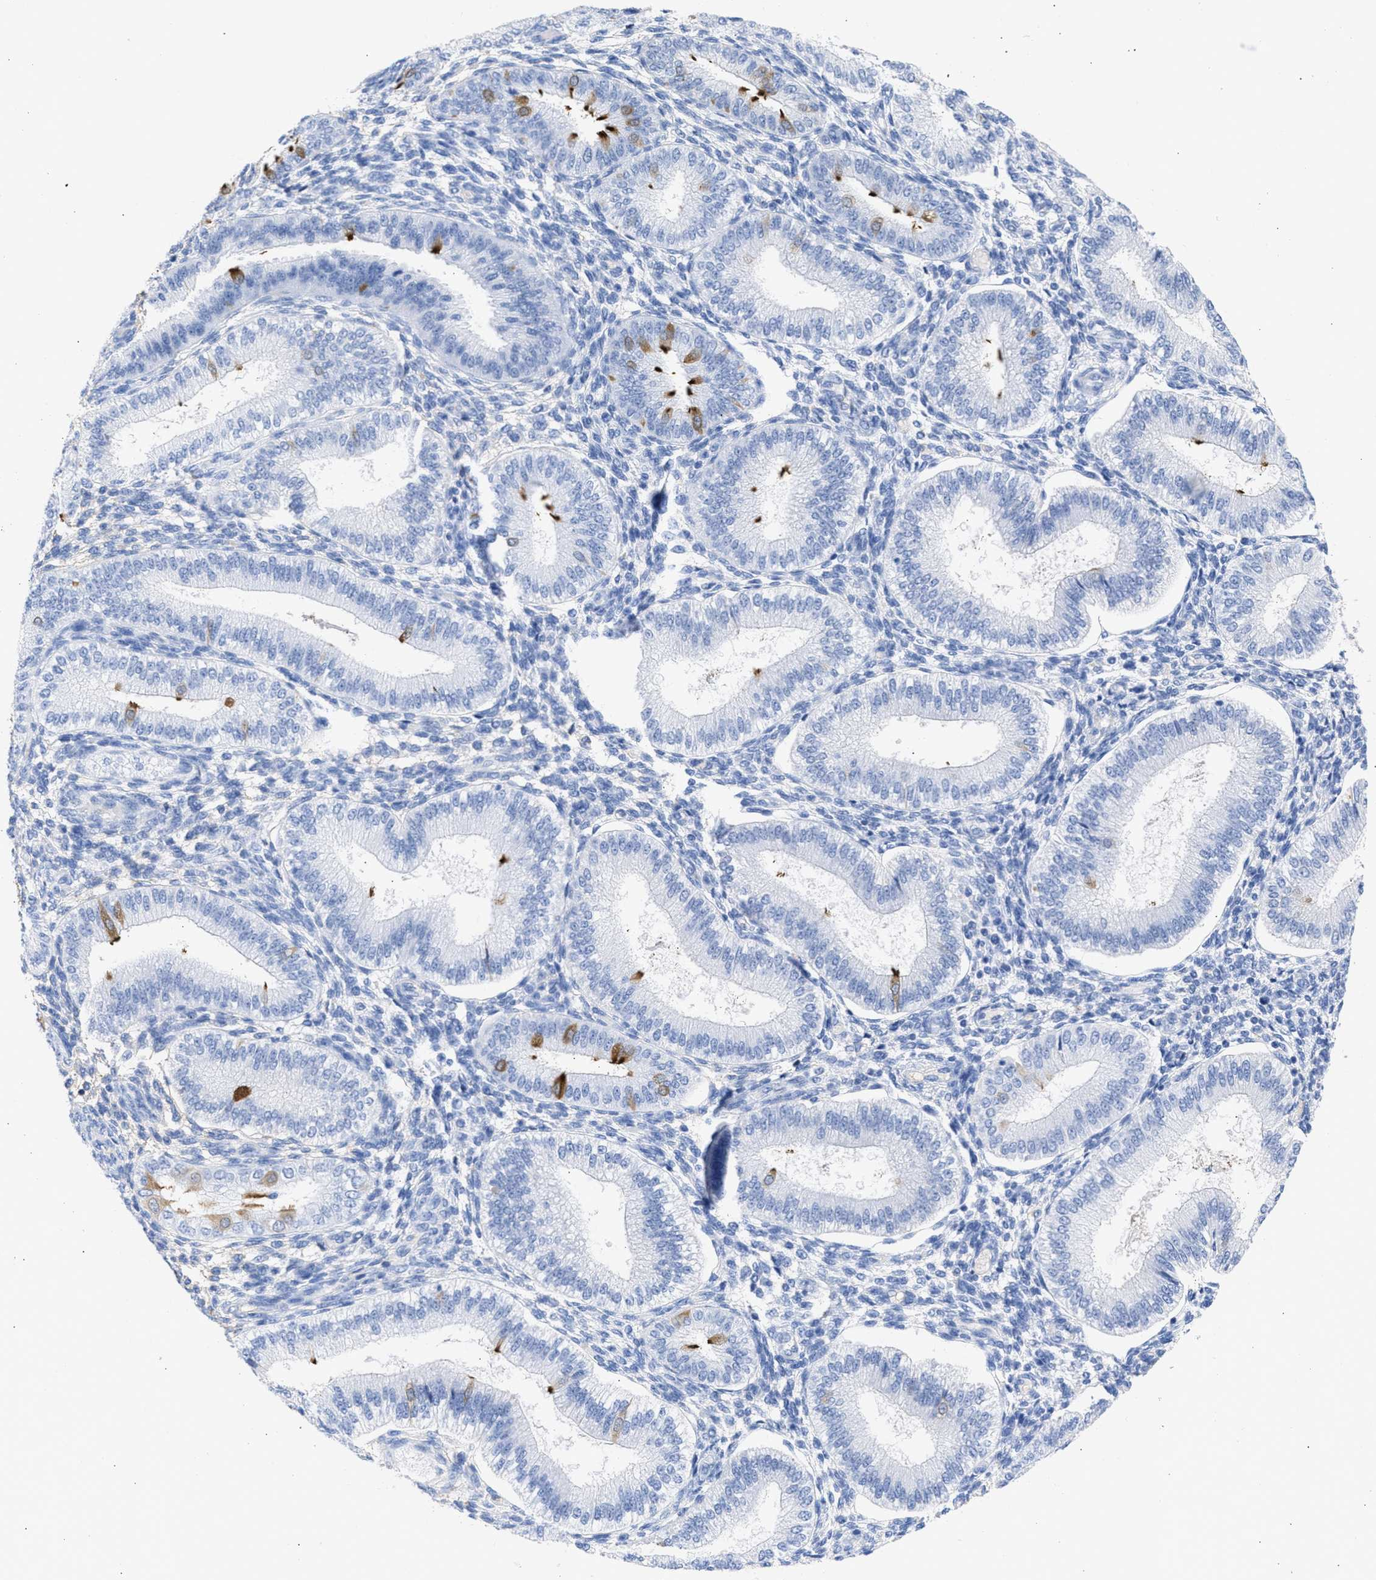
{"staining": {"intensity": "negative", "quantity": "none", "location": "none"}, "tissue": "endometrium", "cell_type": "Cells in endometrial stroma", "image_type": "normal", "snomed": [{"axis": "morphology", "description": "Normal tissue, NOS"}, {"axis": "topography", "description": "Endometrium"}], "caption": "This is a image of IHC staining of normal endometrium, which shows no positivity in cells in endometrial stroma.", "gene": "RSPH1", "patient": {"sex": "female", "age": 39}}